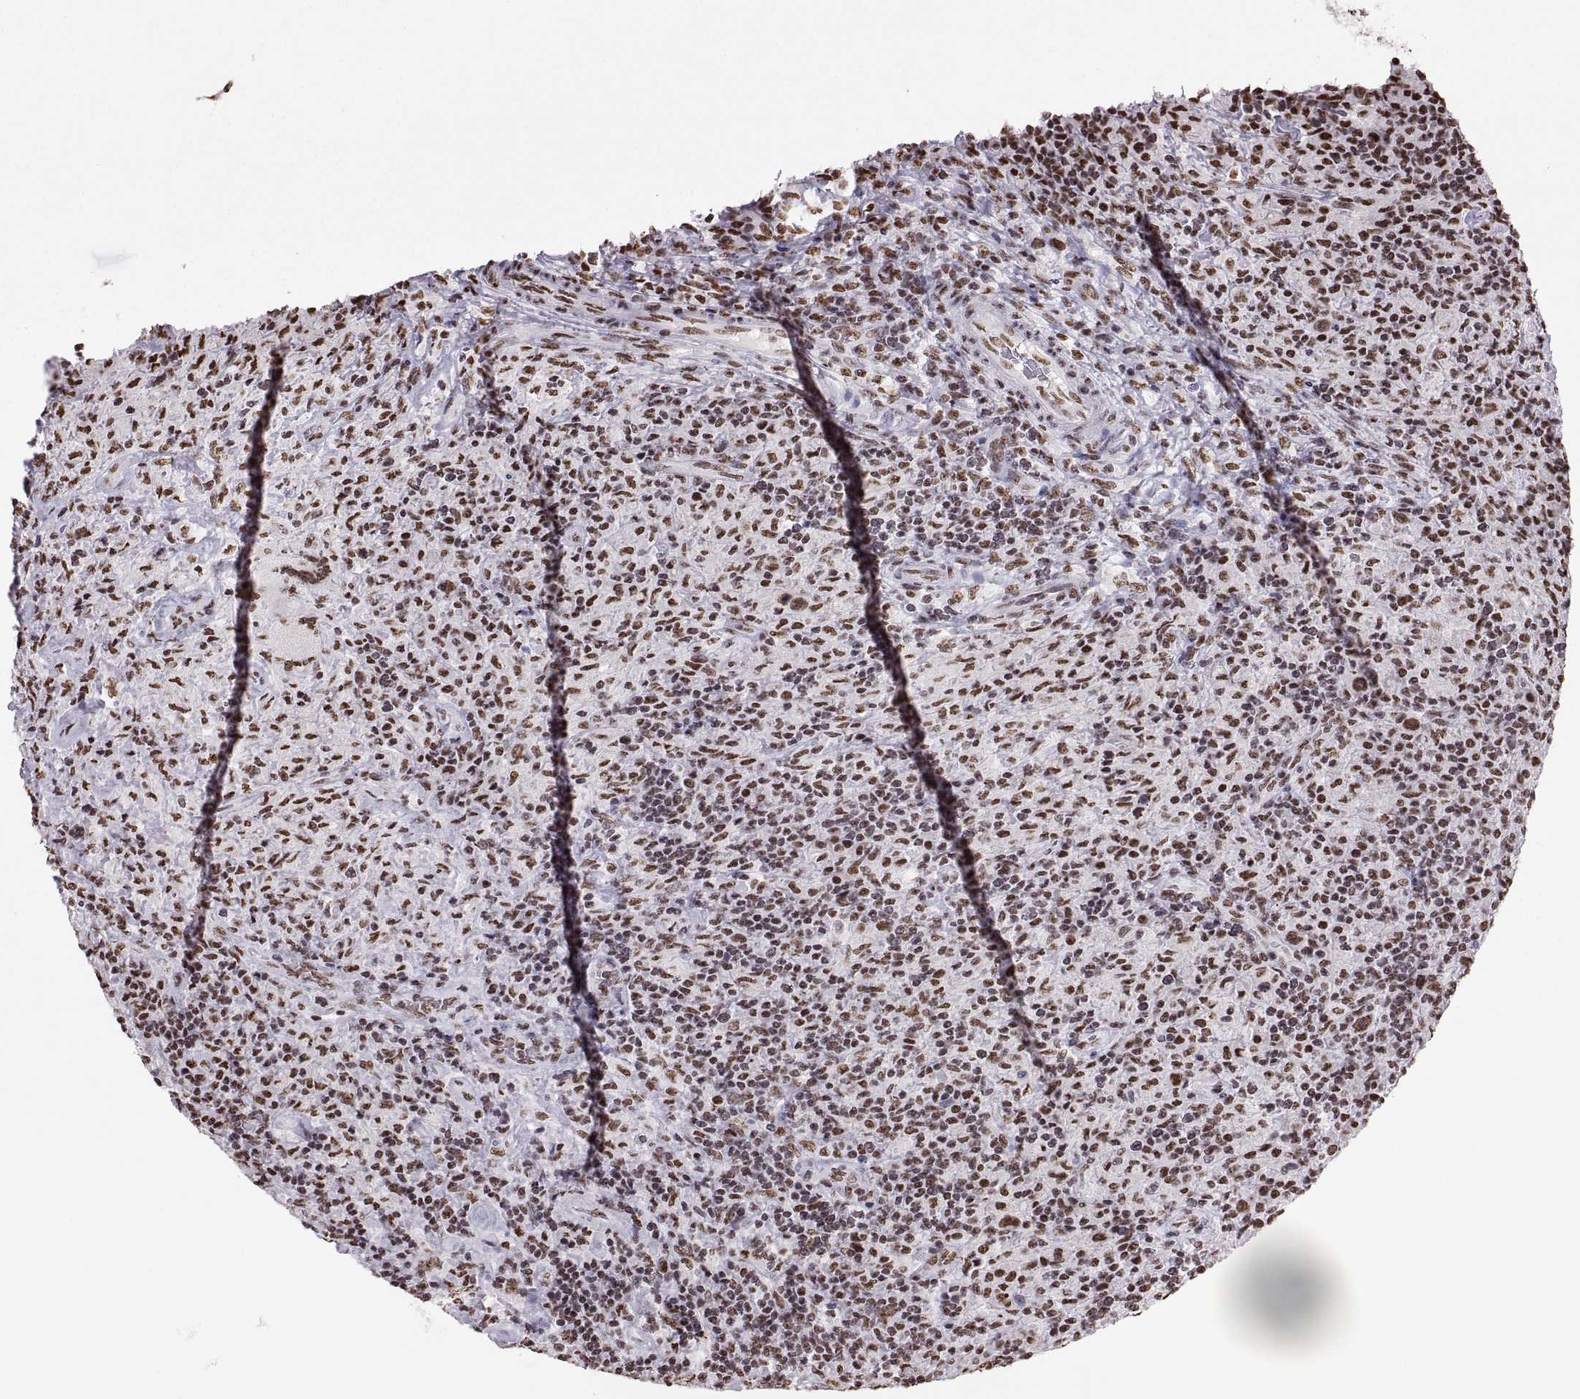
{"staining": {"intensity": "moderate", "quantity": ">75%", "location": "nuclear"}, "tissue": "lymphoma", "cell_type": "Tumor cells", "image_type": "cancer", "snomed": [{"axis": "morphology", "description": "Hodgkin's disease, NOS"}, {"axis": "topography", "description": "Lymph node"}], "caption": "A brown stain shows moderate nuclear positivity of a protein in human lymphoma tumor cells.", "gene": "SNAI1", "patient": {"sex": "male", "age": 70}}